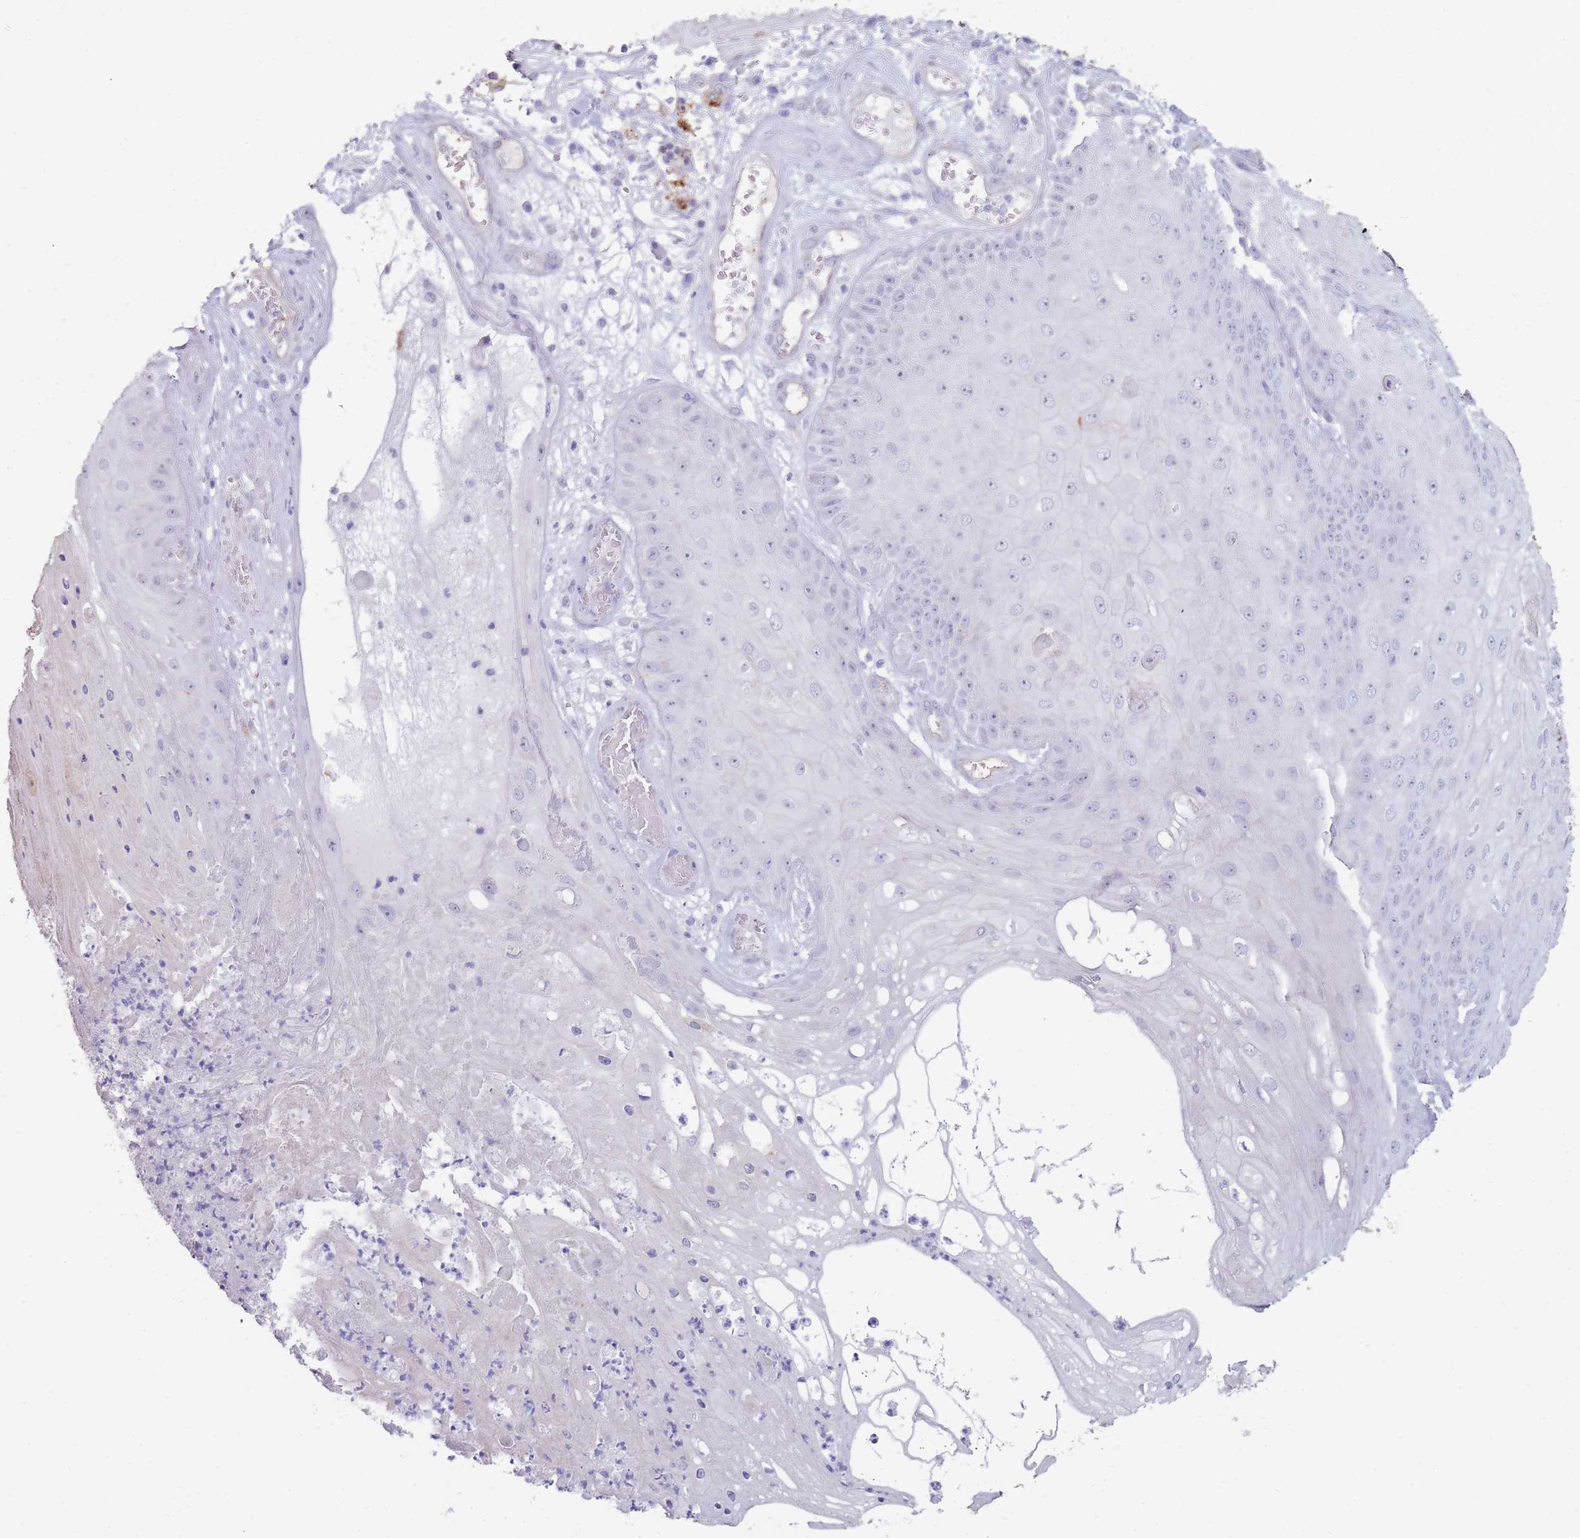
{"staining": {"intensity": "negative", "quantity": "none", "location": "none"}, "tissue": "skin cancer", "cell_type": "Tumor cells", "image_type": "cancer", "snomed": [{"axis": "morphology", "description": "Squamous cell carcinoma, NOS"}, {"axis": "topography", "description": "Skin"}], "caption": "The photomicrograph reveals no staining of tumor cells in skin squamous cell carcinoma.", "gene": "UTP14A", "patient": {"sex": "male", "age": 70}}